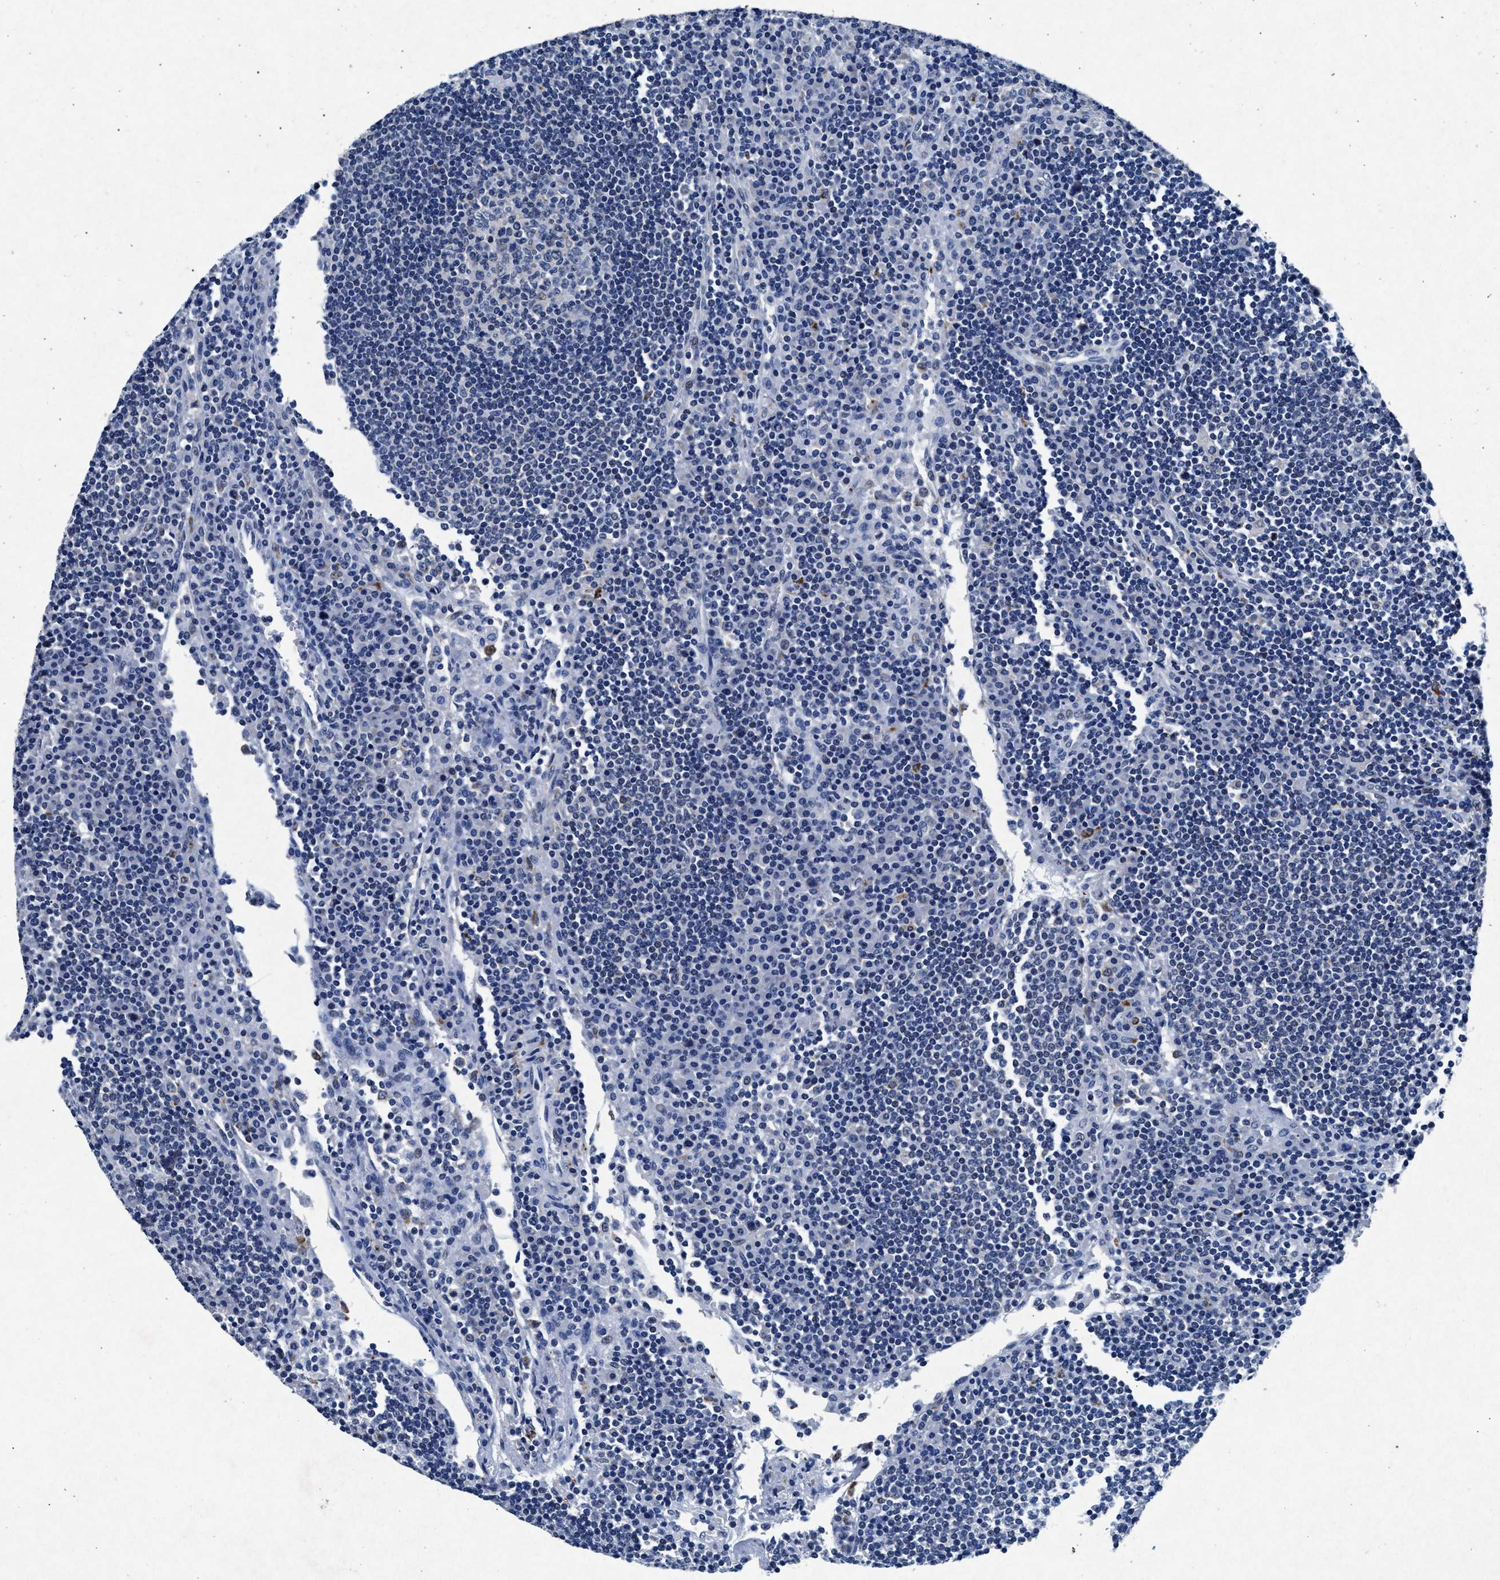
{"staining": {"intensity": "negative", "quantity": "none", "location": "none"}, "tissue": "lymph node", "cell_type": "Germinal center cells", "image_type": "normal", "snomed": [{"axis": "morphology", "description": "Normal tissue, NOS"}, {"axis": "topography", "description": "Lymph node"}], "caption": "The immunohistochemistry micrograph has no significant staining in germinal center cells of lymph node.", "gene": "MAP6", "patient": {"sex": "female", "age": 53}}